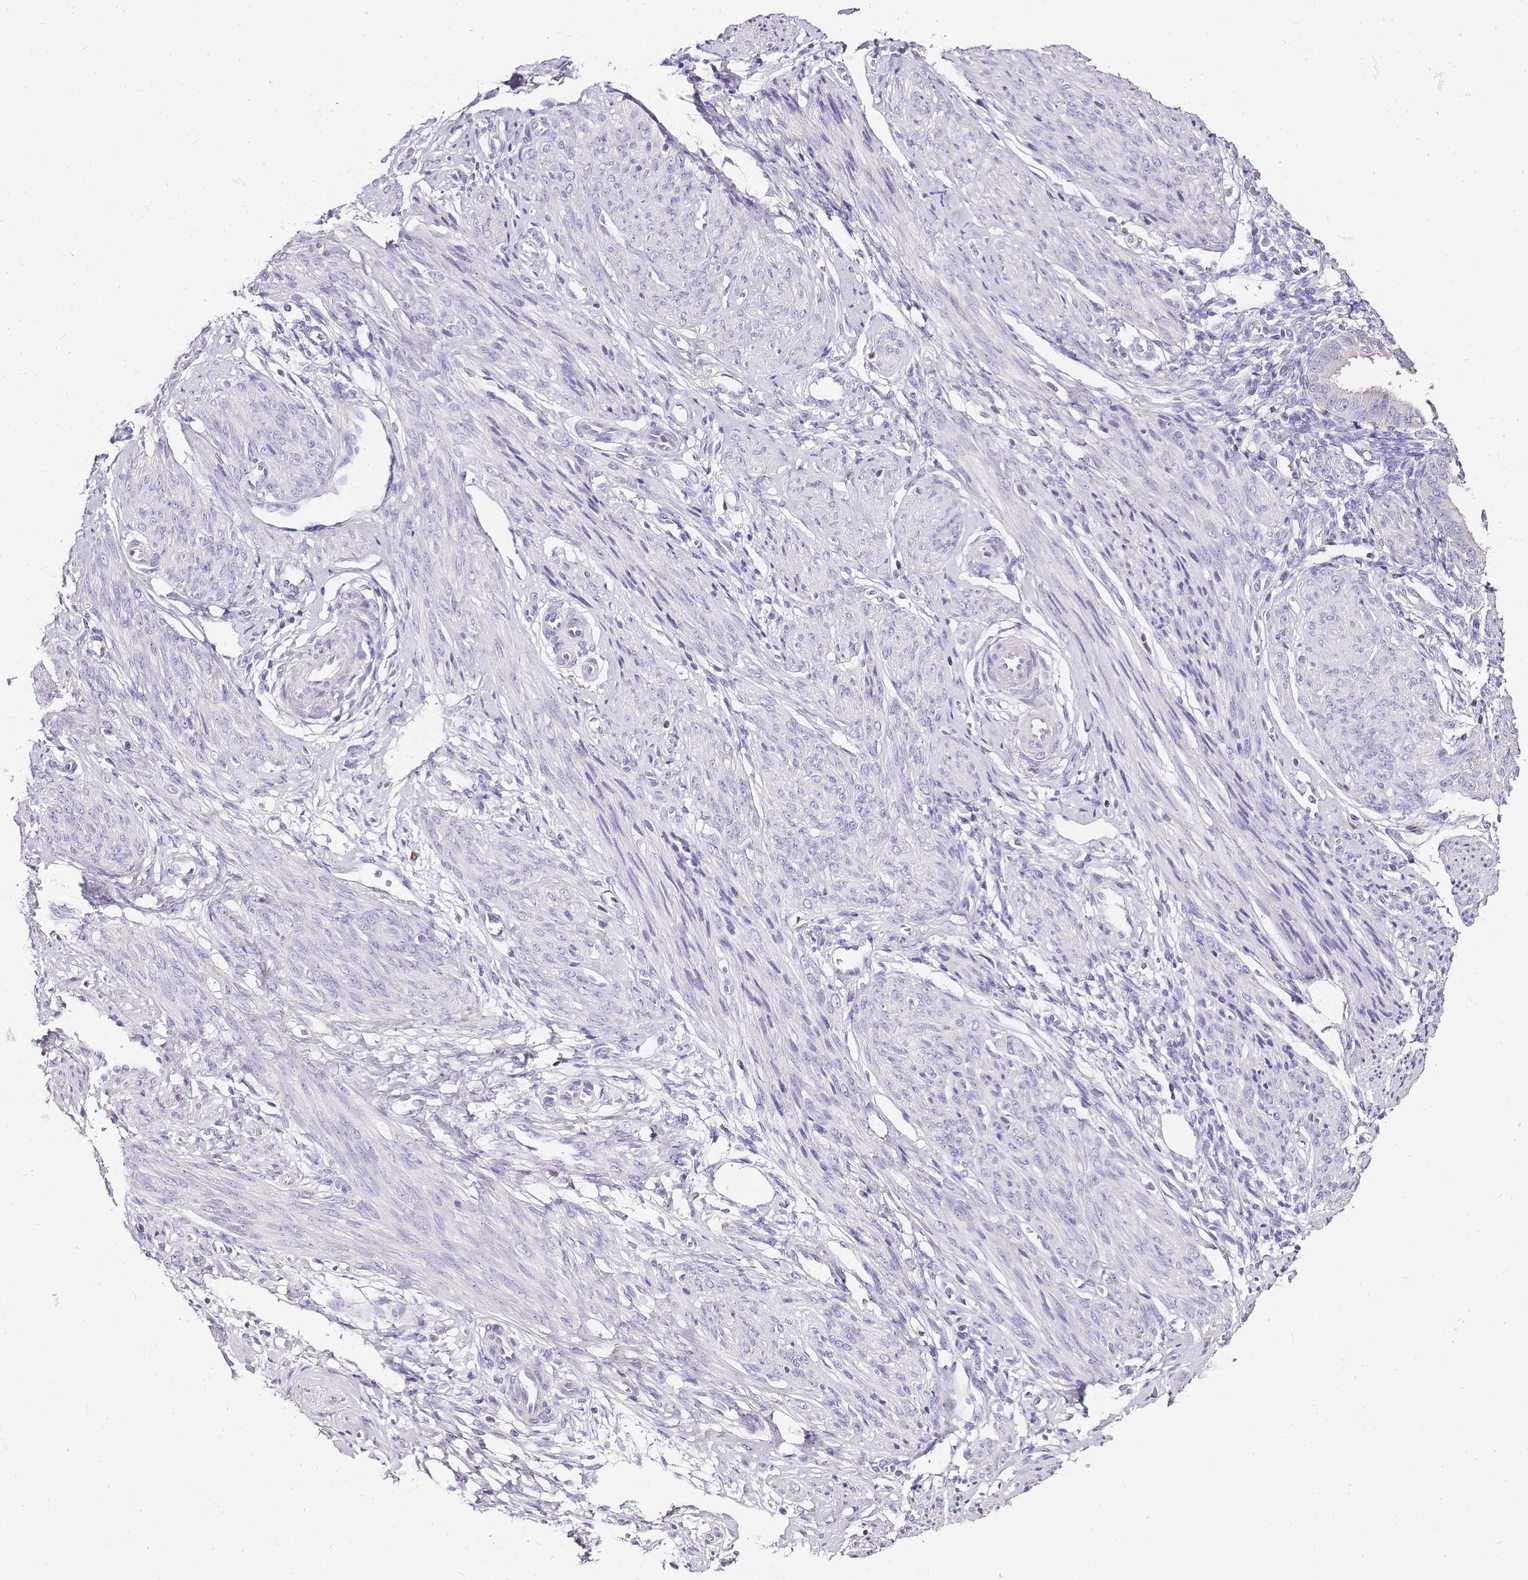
{"staining": {"intensity": "negative", "quantity": "none", "location": "none"}, "tissue": "endometrium", "cell_type": "Cells in endometrial stroma", "image_type": "normal", "snomed": [{"axis": "morphology", "description": "Normal tissue, NOS"}, {"axis": "topography", "description": "Uterus"}, {"axis": "topography", "description": "Endometrium"}], "caption": "Unremarkable endometrium was stained to show a protein in brown. There is no significant staining in cells in endometrial stroma. The staining was performed using DAB to visualize the protein expression in brown, while the nuclei were stained in blue with hematoxylin (Magnification: 20x).", "gene": "ZBP1", "patient": {"sex": "female", "age": 48}}